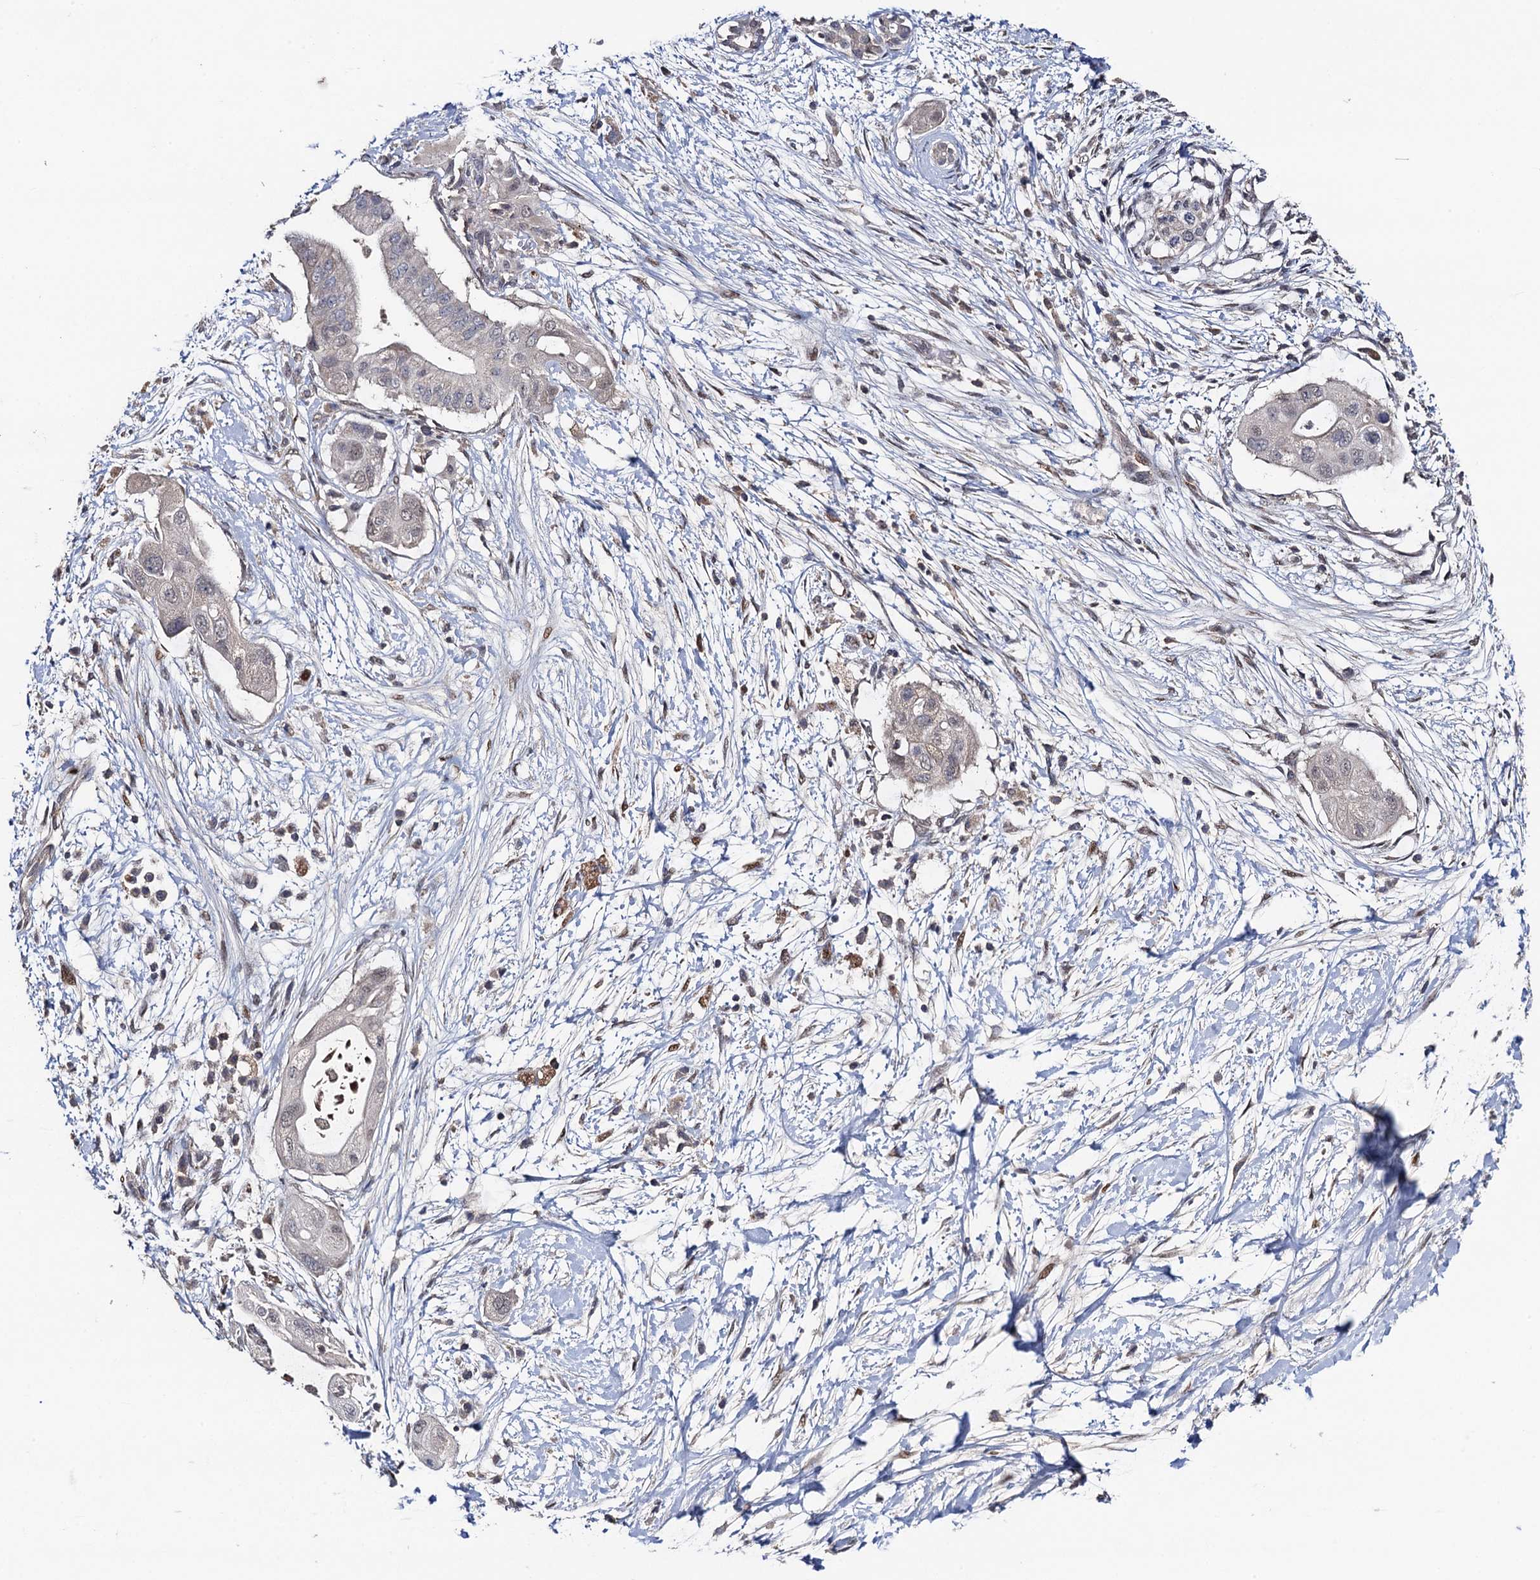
{"staining": {"intensity": "negative", "quantity": "none", "location": "none"}, "tissue": "pancreatic cancer", "cell_type": "Tumor cells", "image_type": "cancer", "snomed": [{"axis": "morphology", "description": "Adenocarcinoma, NOS"}, {"axis": "topography", "description": "Pancreas"}], "caption": "Tumor cells show no significant protein positivity in pancreatic cancer (adenocarcinoma). Nuclei are stained in blue.", "gene": "PPTC7", "patient": {"sex": "male", "age": 68}}